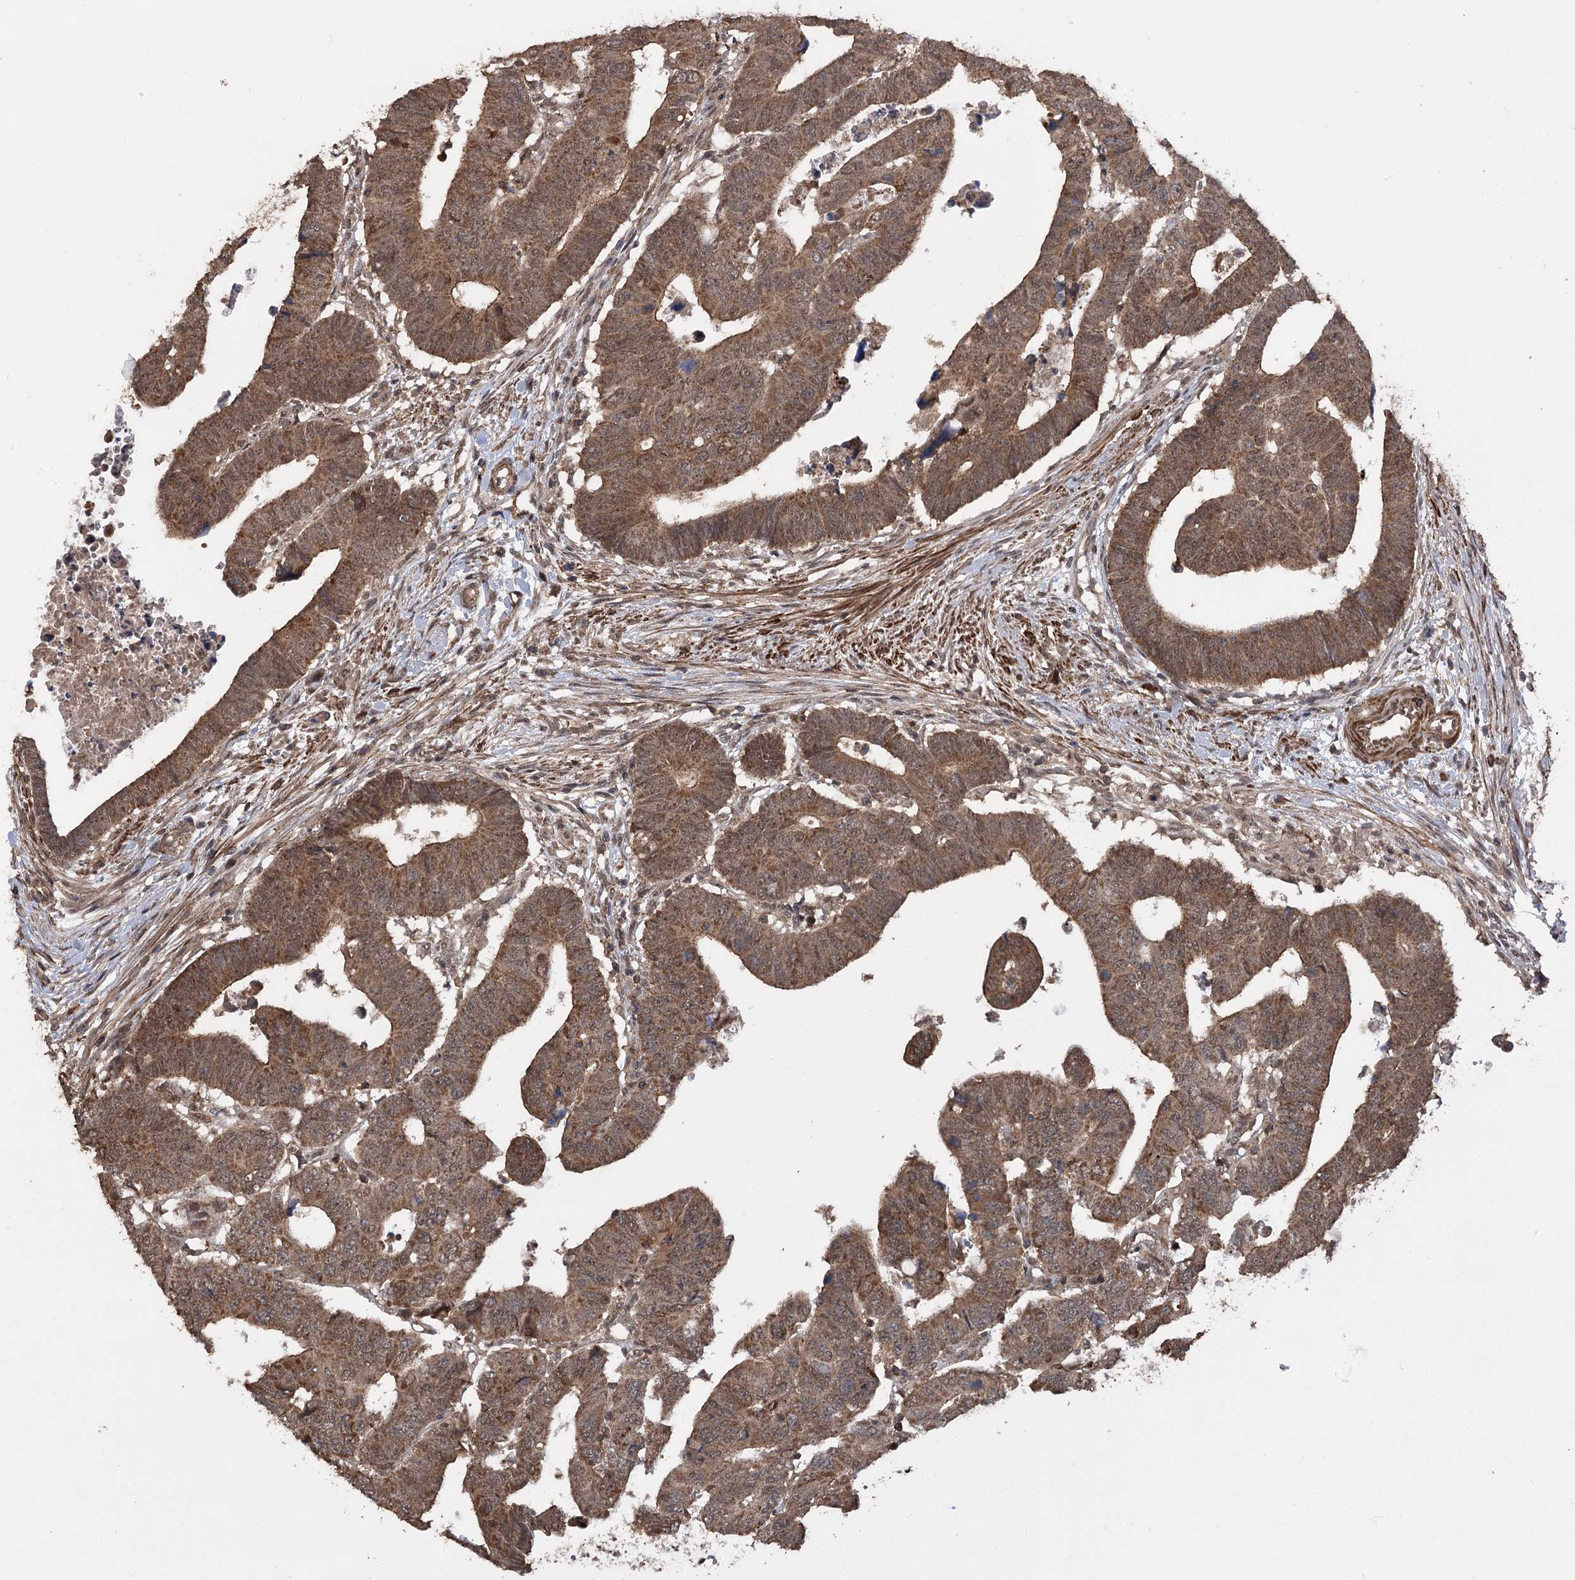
{"staining": {"intensity": "moderate", "quantity": ">75%", "location": "cytoplasmic/membranous,nuclear"}, "tissue": "colorectal cancer", "cell_type": "Tumor cells", "image_type": "cancer", "snomed": [{"axis": "morphology", "description": "Normal tissue, NOS"}, {"axis": "morphology", "description": "Adenocarcinoma, NOS"}, {"axis": "topography", "description": "Rectum"}], "caption": "Approximately >75% of tumor cells in human colorectal adenocarcinoma show moderate cytoplasmic/membranous and nuclear protein staining as visualized by brown immunohistochemical staining.", "gene": "TENM2", "patient": {"sex": "female", "age": 65}}